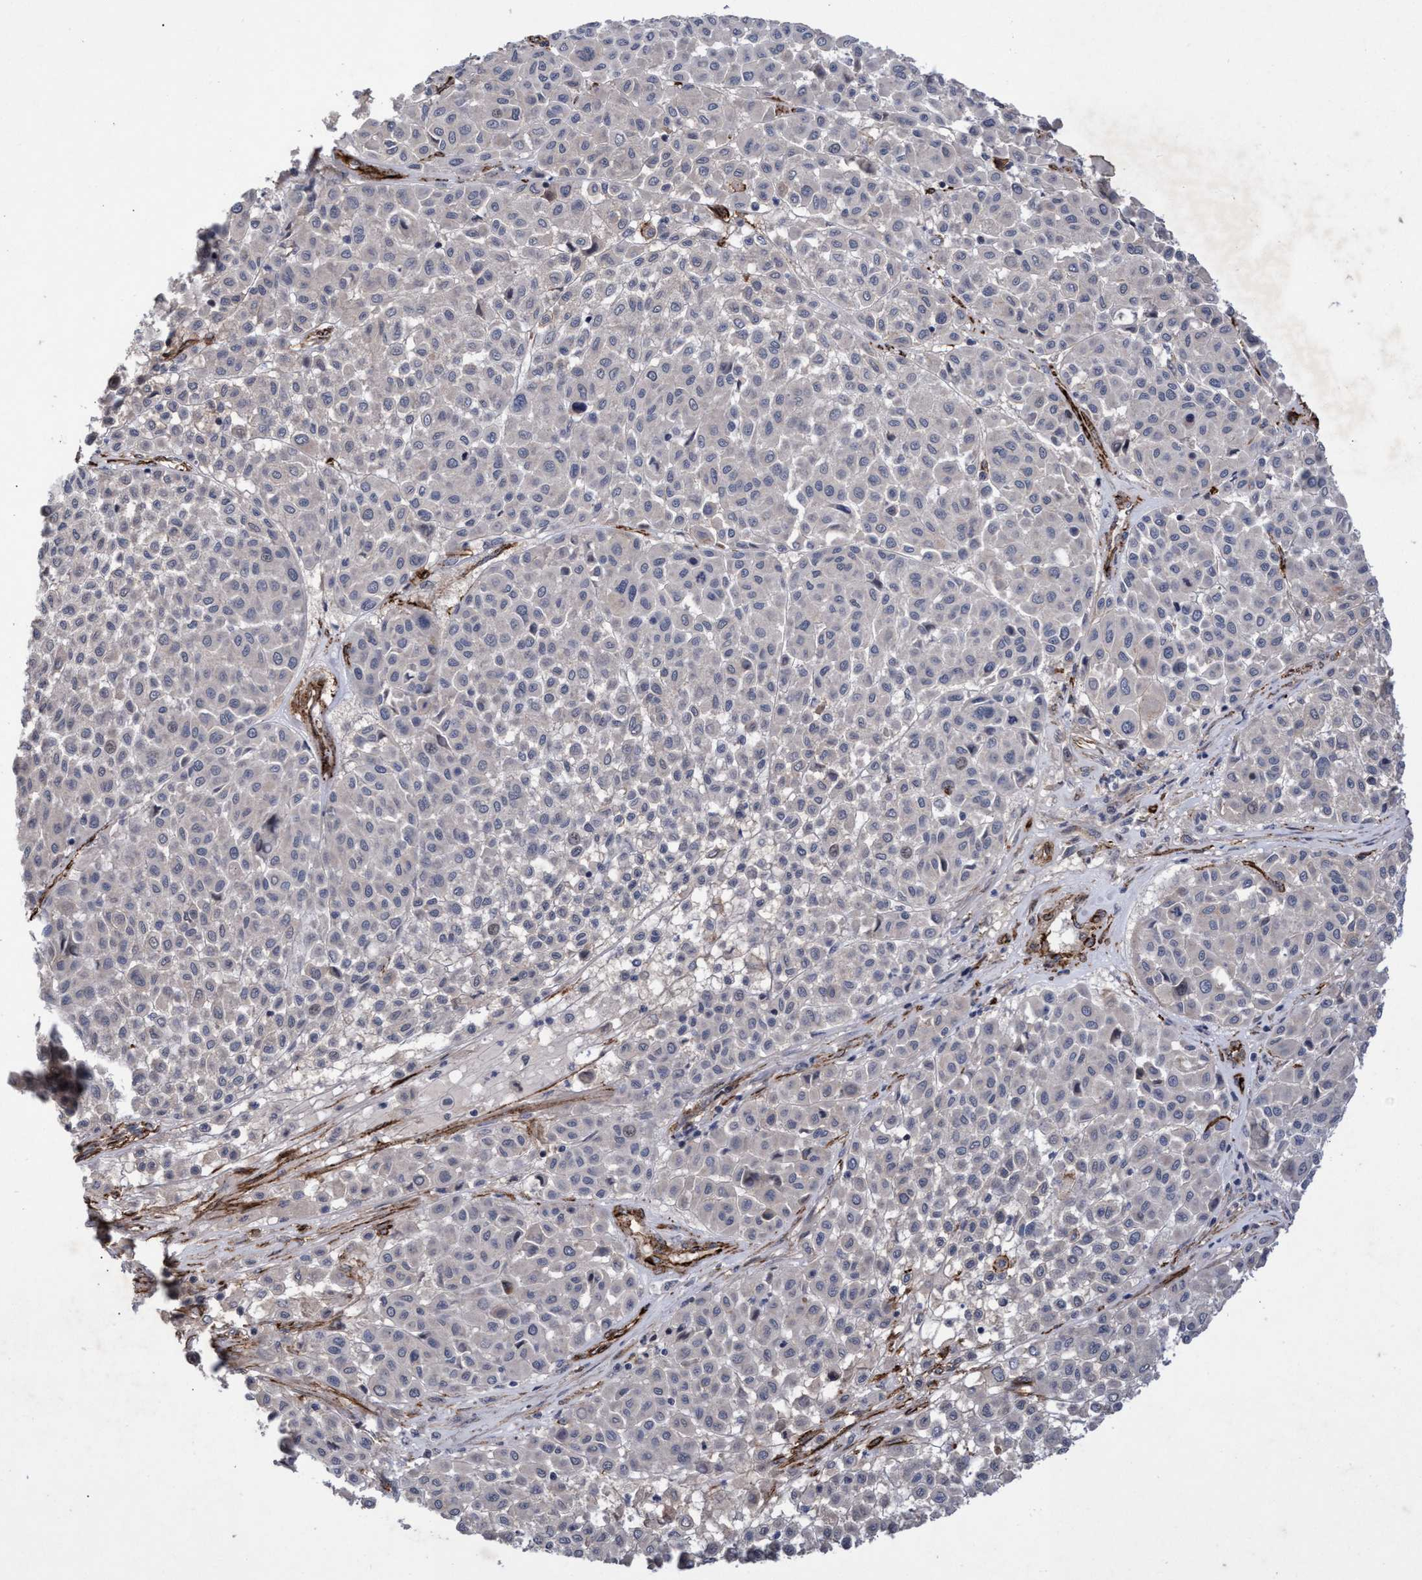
{"staining": {"intensity": "negative", "quantity": "none", "location": "none"}, "tissue": "melanoma", "cell_type": "Tumor cells", "image_type": "cancer", "snomed": [{"axis": "morphology", "description": "Malignant melanoma, Metastatic site"}, {"axis": "topography", "description": "Soft tissue"}], "caption": "IHC of malignant melanoma (metastatic site) reveals no positivity in tumor cells.", "gene": "ZNF750", "patient": {"sex": "male", "age": 41}}